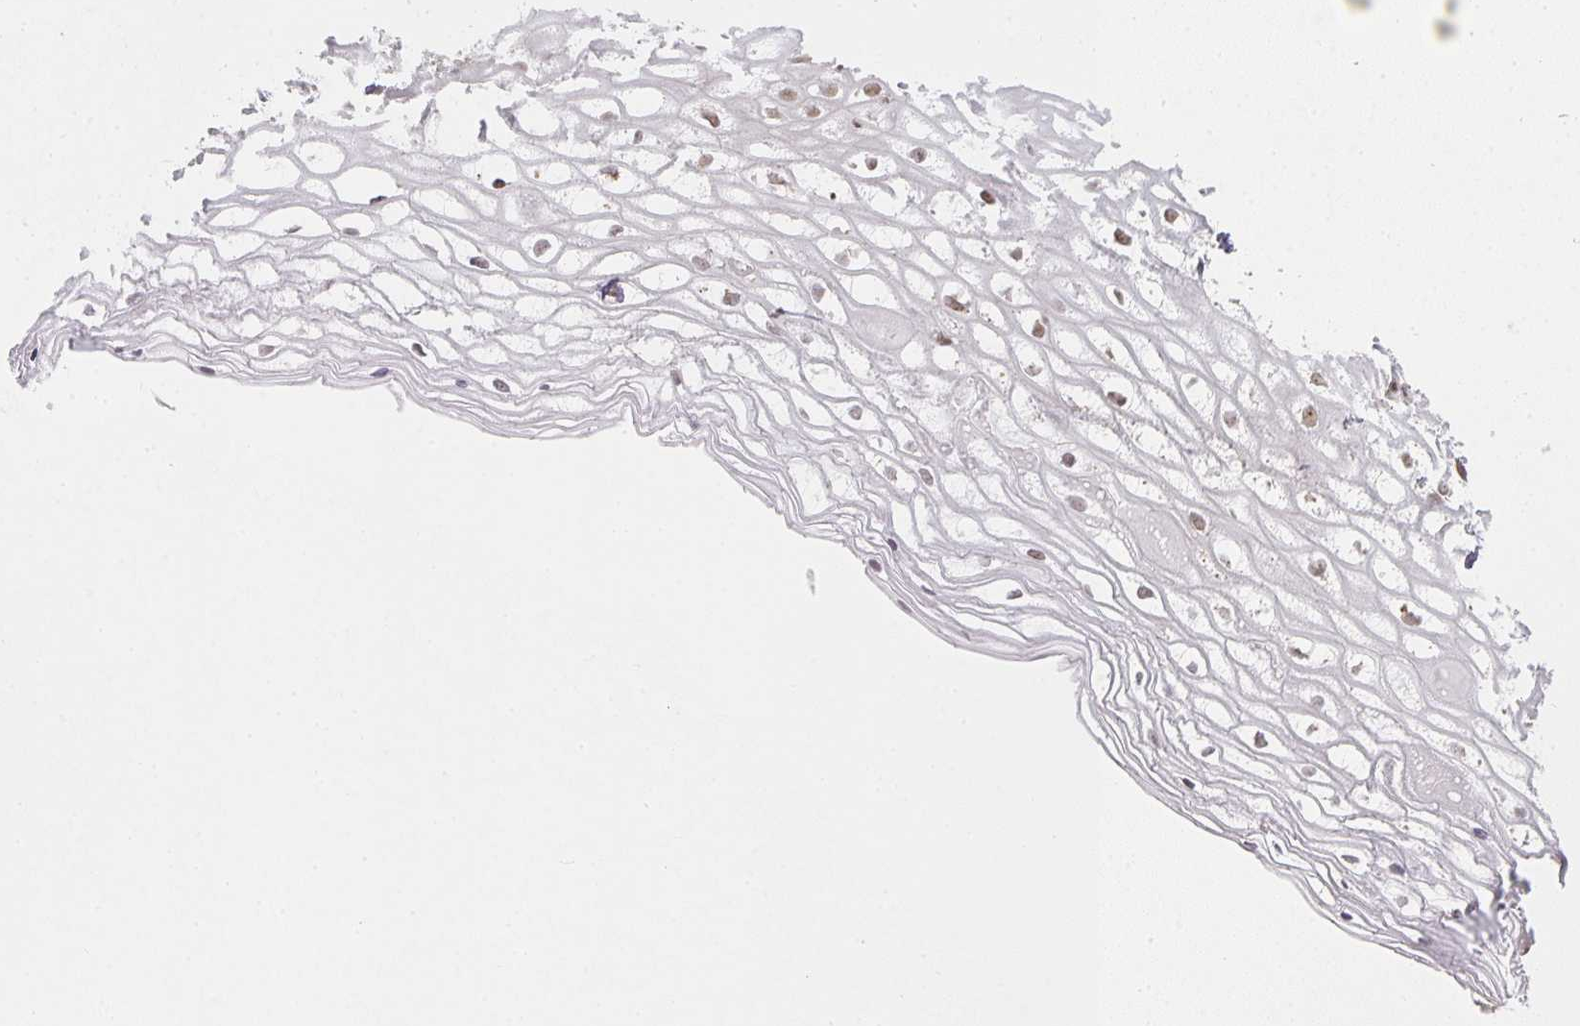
{"staining": {"intensity": "moderate", "quantity": ">75%", "location": "nuclear"}, "tissue": "cervix", "cell_type": "Glandular cells", "image_type": "normal", "snomed": [{"axis": "morphology", "description": "Normal tissue, NOS"}, {"axis": "topography", "description": "Cervix"}], "caption": "Immunohistochemical staining of normal cervix displays moderate nuclear protein positivity in about >75% of glandular cells. Nuclei are stained in blue.", "gene": "SMARCA2", "patient": {"sex": "female", "age": 36}}